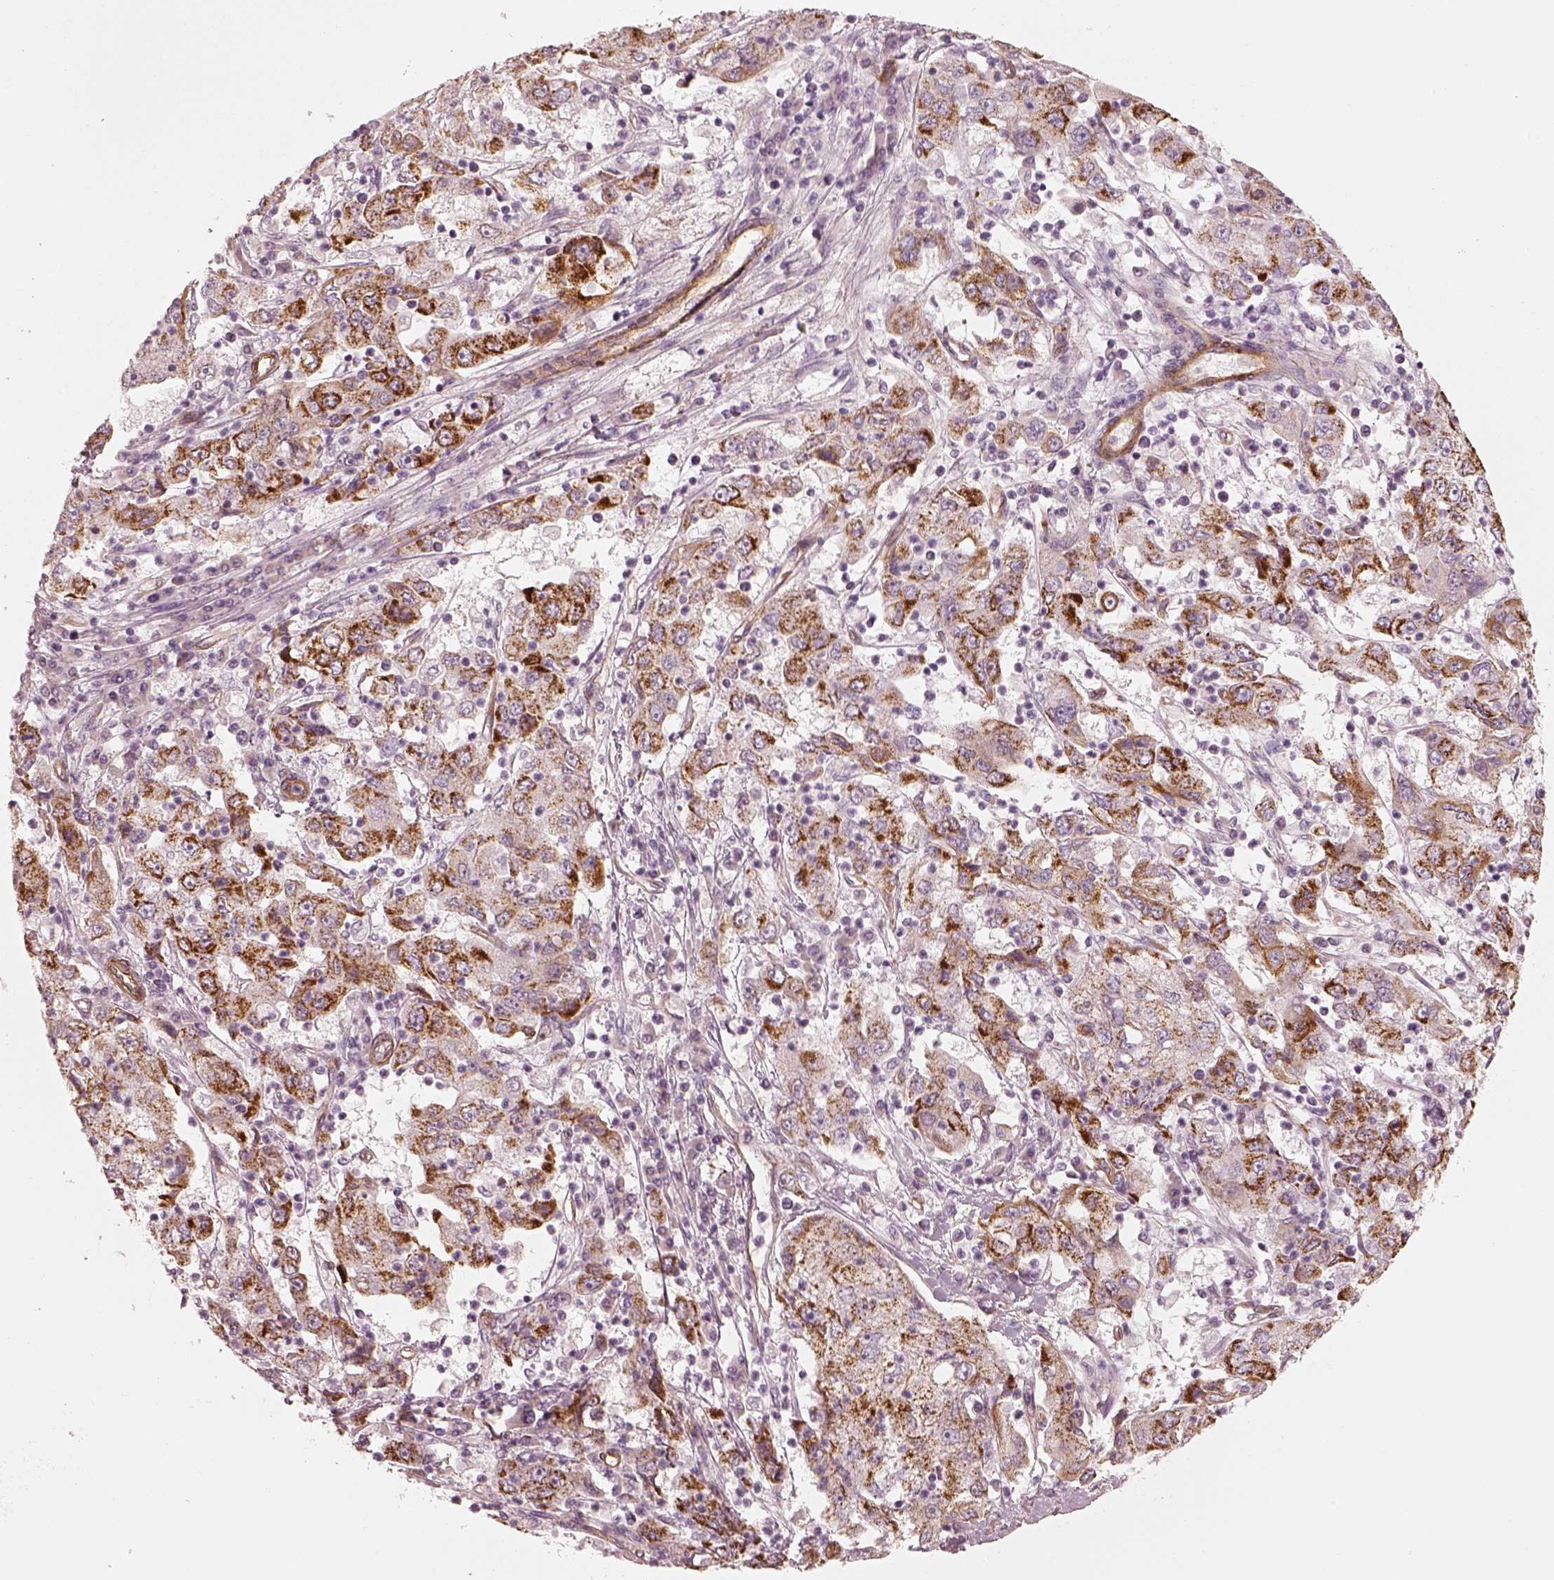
{"staining": {"intensity": "strong", "quantity": ">75%", "location": "cytoplasmic/membranous"}, "tissue": "cervical cancer", "cell_type": "Tumor cells", "image_type": "cancer", "snomed": [{"axis": "morphology", "description": "Squamous cell carcinoma, NOS"}, {"axis": "topography", "description": "Cervix"}], "caption": "Cervical squamous cell carcinoma was stained to show a protein in brown. There is high levels of strong cytoplasmic/membranous staining in about >75% of tumor cells.", "gene": "CRYM", "patient": {"sex": "female", "age": 36}}